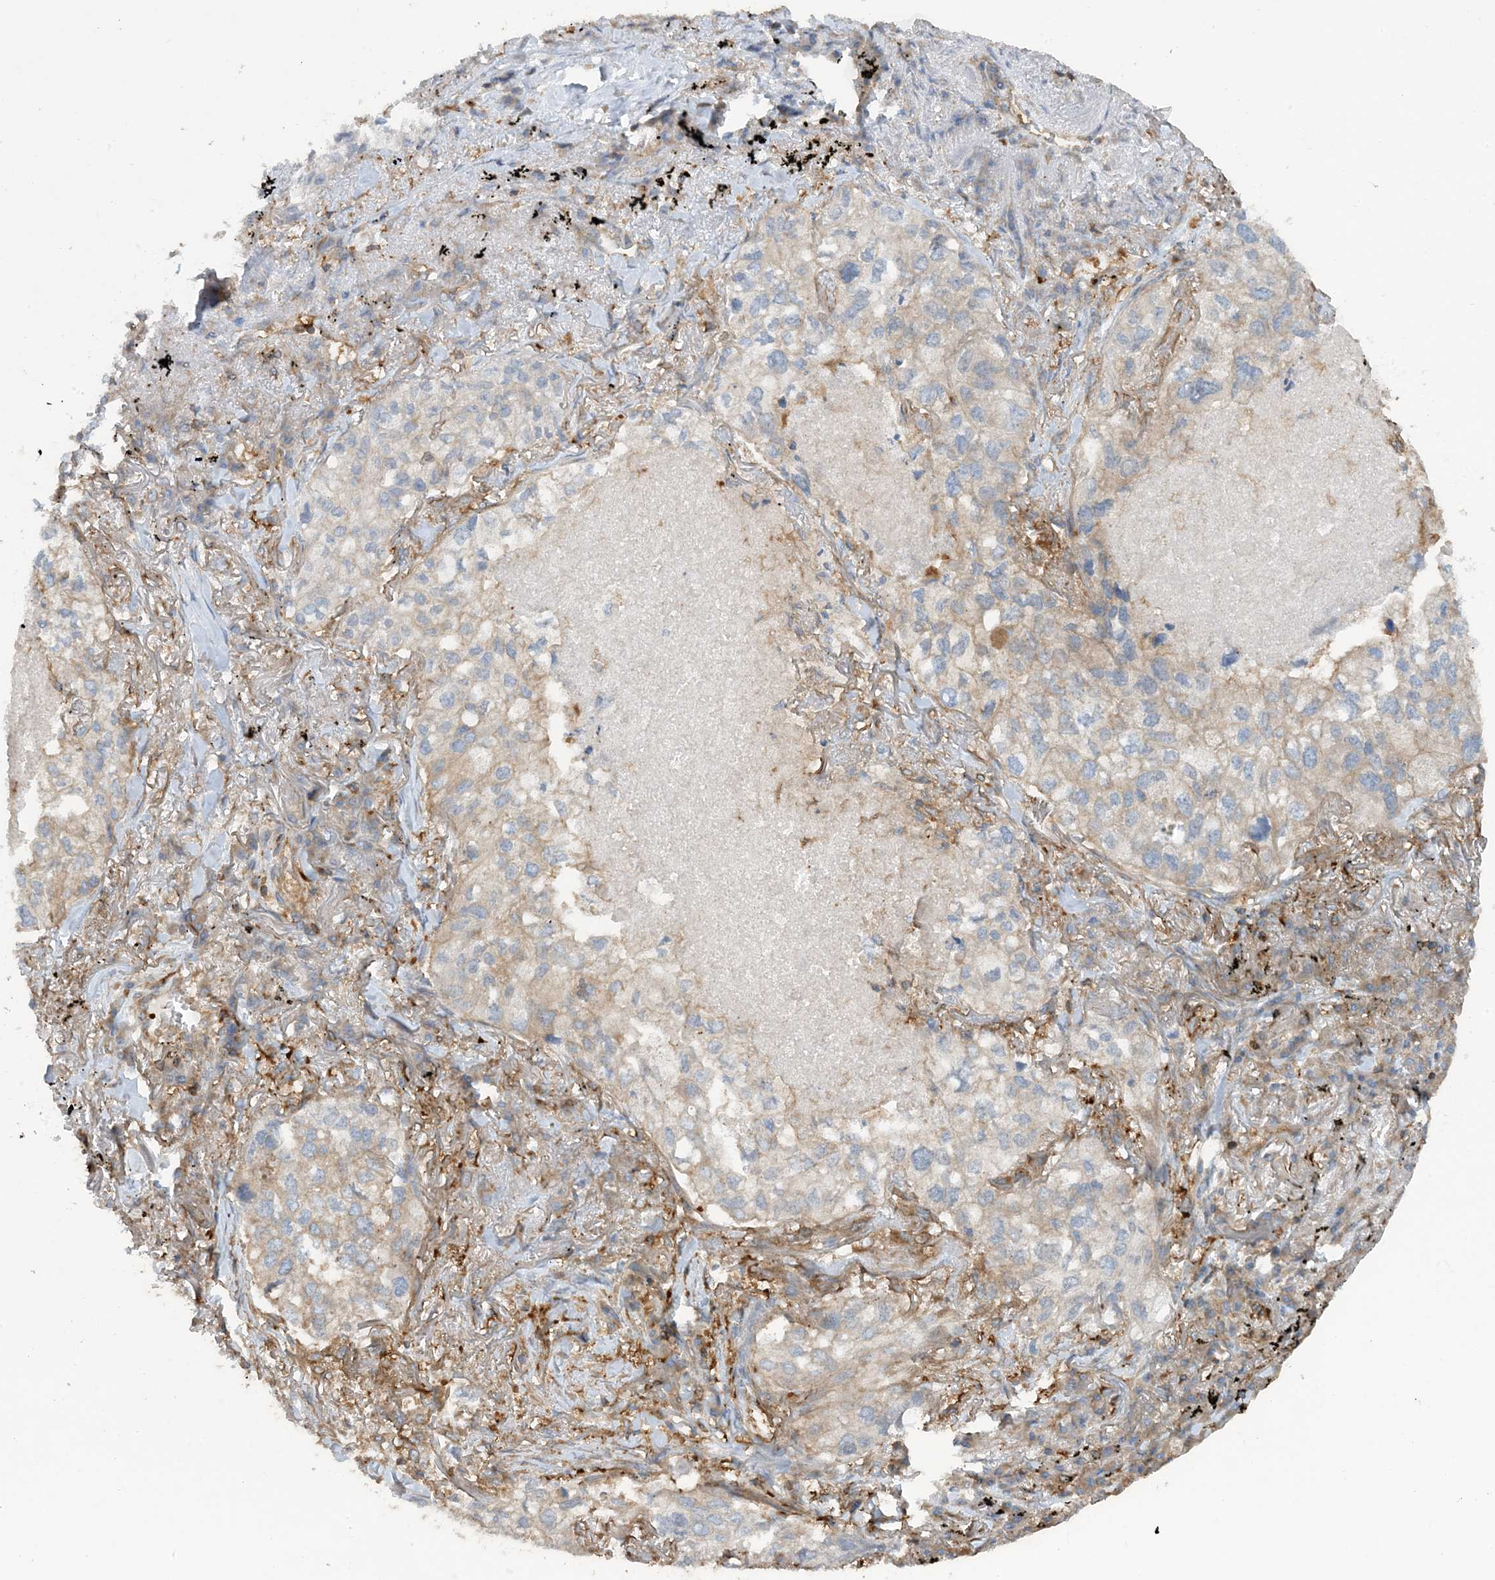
{"staining": {"intensity": "weak", "quantity": "25%-75%", "location": "cytoplasmic/membranous"}, "tissue": "lung cancer", "cell_type": "Tumor cells", "image_type": "cancer", "snomed": [{"axis": "morphology", "description": "Adenocarcinoma, NOS"}, {"axis": "topography", "description": "Lung"}], "caption": "Immunohistochemistry staining of adenocarcinoma (lung), which reveals low levels of weak cytoplasmic/membranous positivity in approximately 25%-75% of tumor cells indicating weak cytoplasmic/membranous protein positivity. The staining was performed using DAB (3,3'-diaminobenzidine) (brown) for protein detection and nuclei were counterstained in hematoxylin (blue).", "gene": "SFMBT2", "patient": {"sex": "male", "age": 65}}